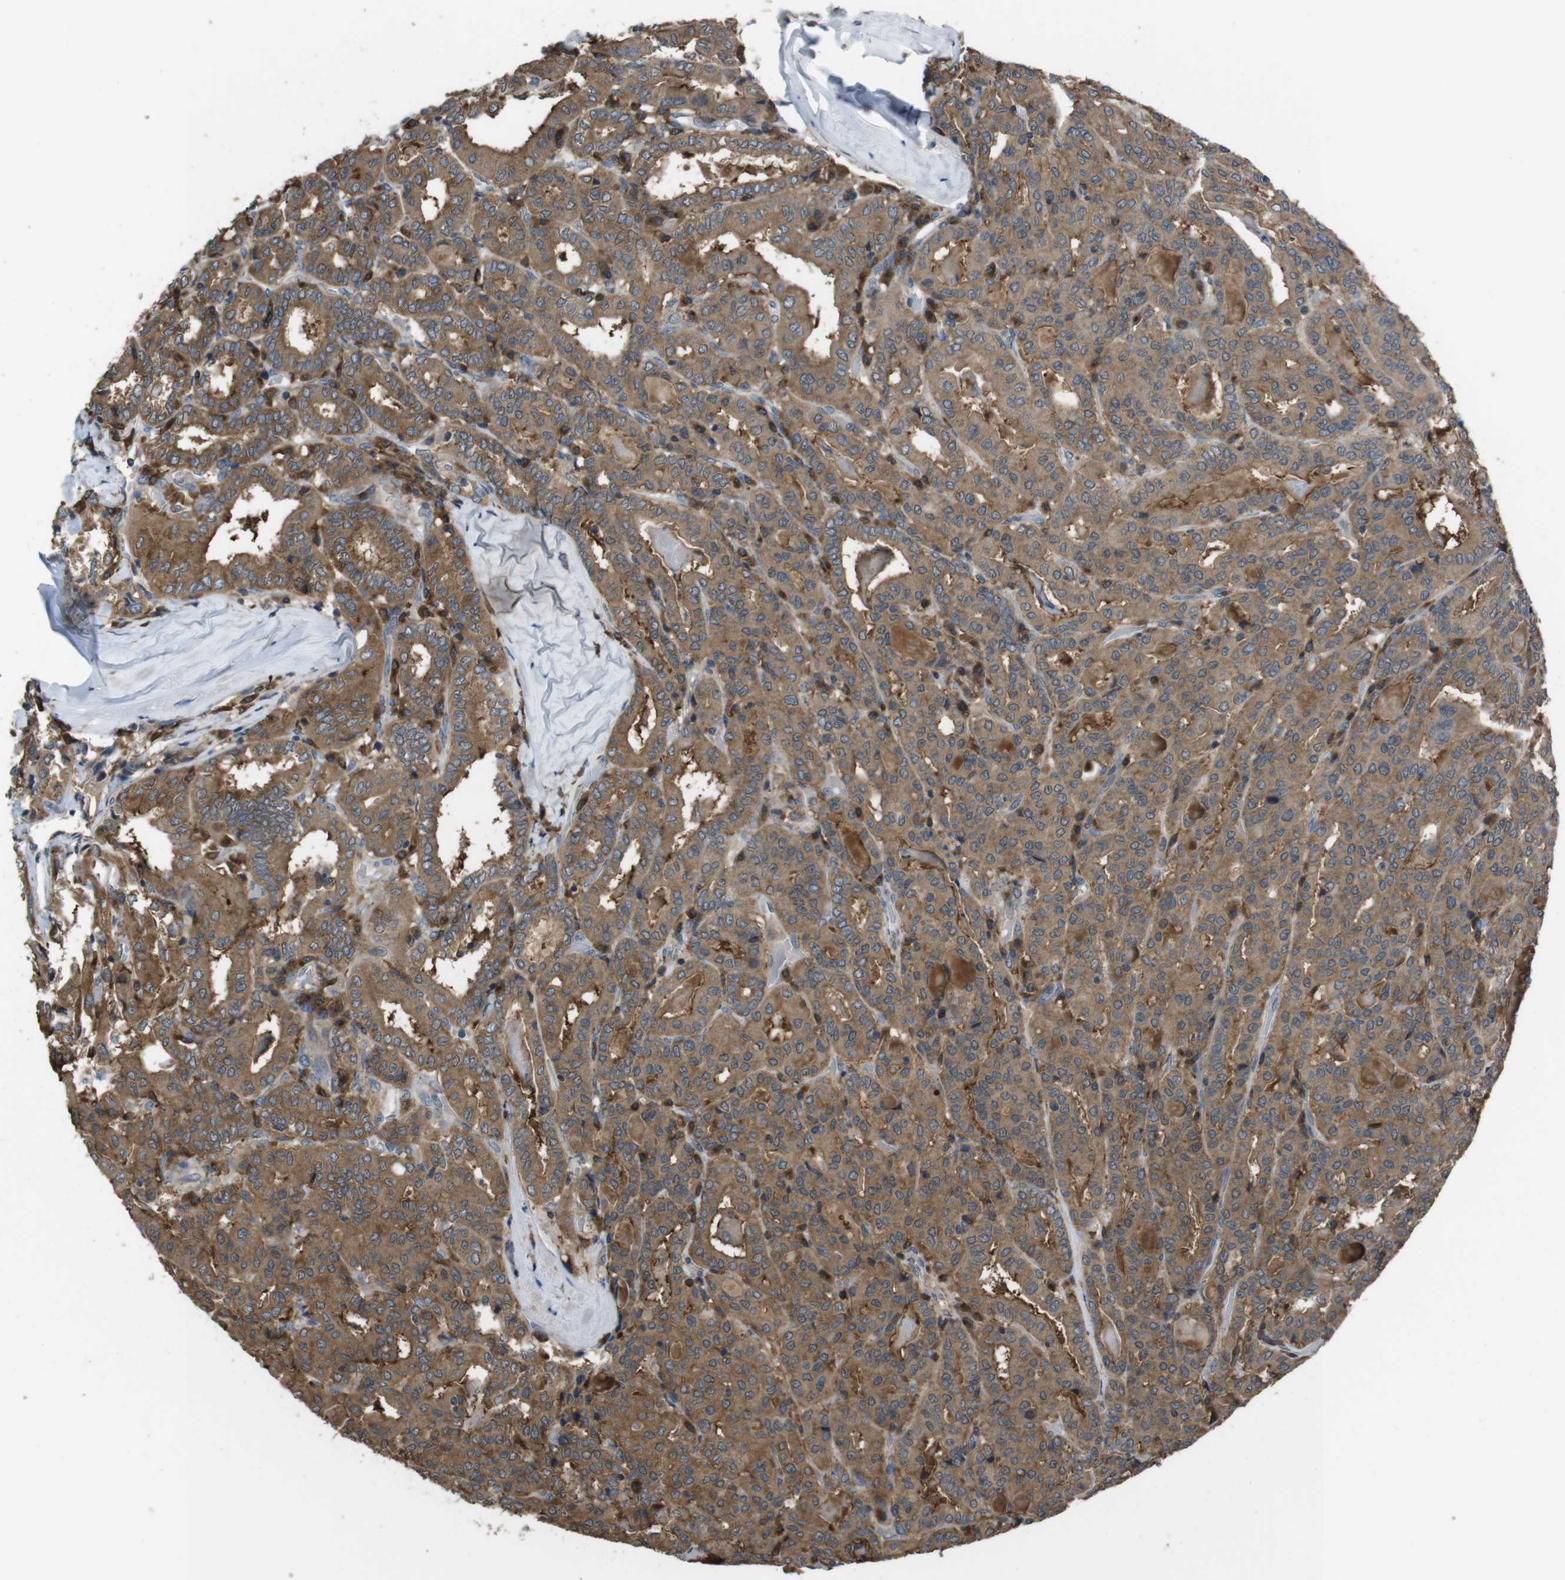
{"staining": {"intensity": "moderate", "quantity": ">75%", "location": "cytoplasmic/membranous"}, "tissue": "thyroid cancer", "cell_type": "Tumor cells", "image_type": "cancer", "snomed": [{"axis": "morphology", "description": "Papillary adenocarcinoma, NOS"}, {"axis": "topography", "description": "Thyroid gland"}], "caption": "There is medium levels of moderate cytoplasmic/membranous expression in tumor cells of thyroid cancer (papillary adenocarcinoma), as demonstrated by immunohistochemical staining (brown color).", "gene": "SLC22A23", "patient": {"sex": "female", "age": 42}}